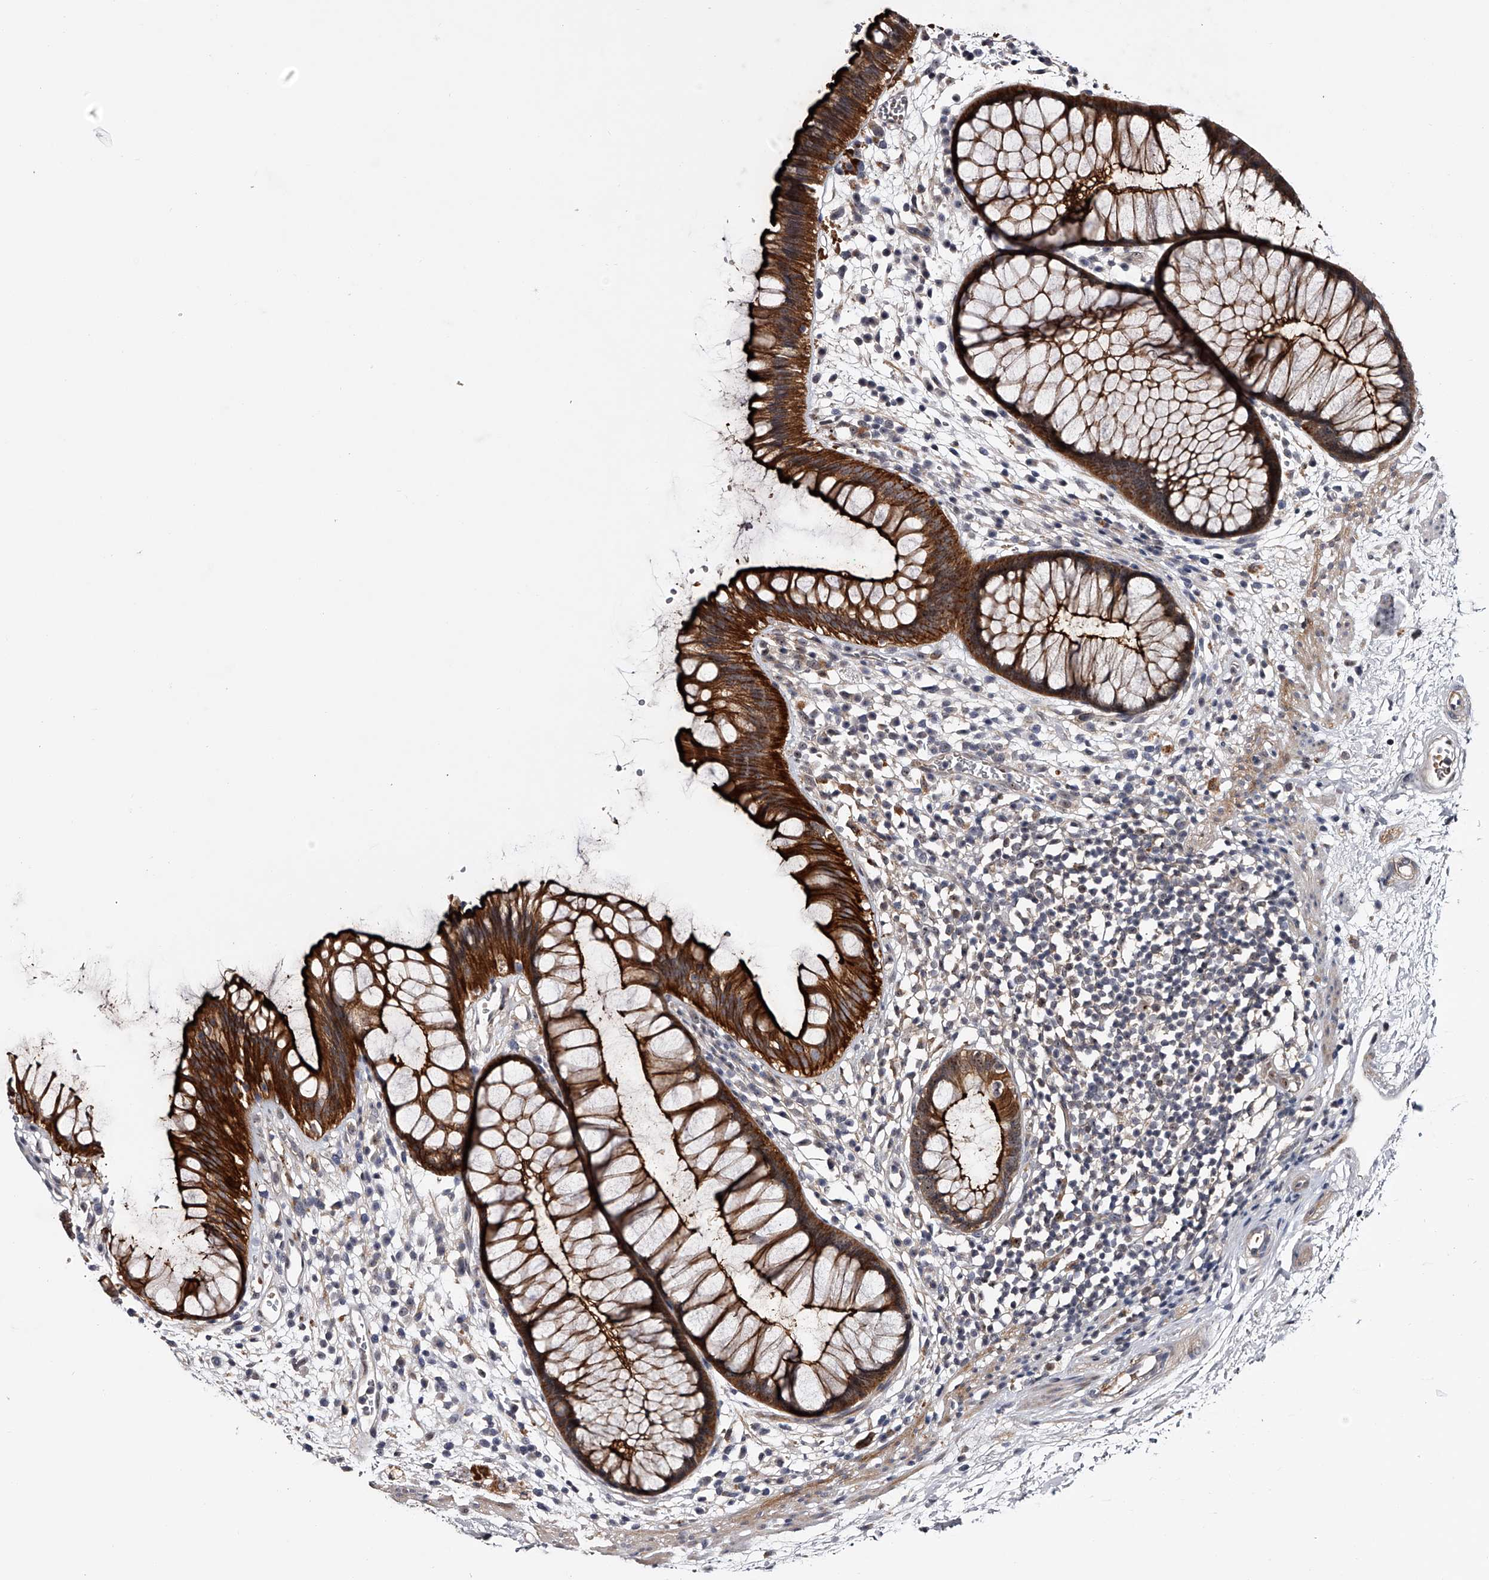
{"staining": {"intensity": "strong", "quantity": ">75%", "location": "cytoplasmic/membranous"}, "tissue": "rectum", "cell_type": "Glandular cells", "image_type": "normal", "snomed": [{"axis": "morphology", "description": "Normal tissue, NOS"}, {"axis": "topography", "description": "Rectum"}], "caption": "Protein staining of benign rectum reveals strong cytoplasmic/membranous staining in about >75% of glandular cells.", "gene": "MDN1", "patient": {"sex": "male", "age": 51}}